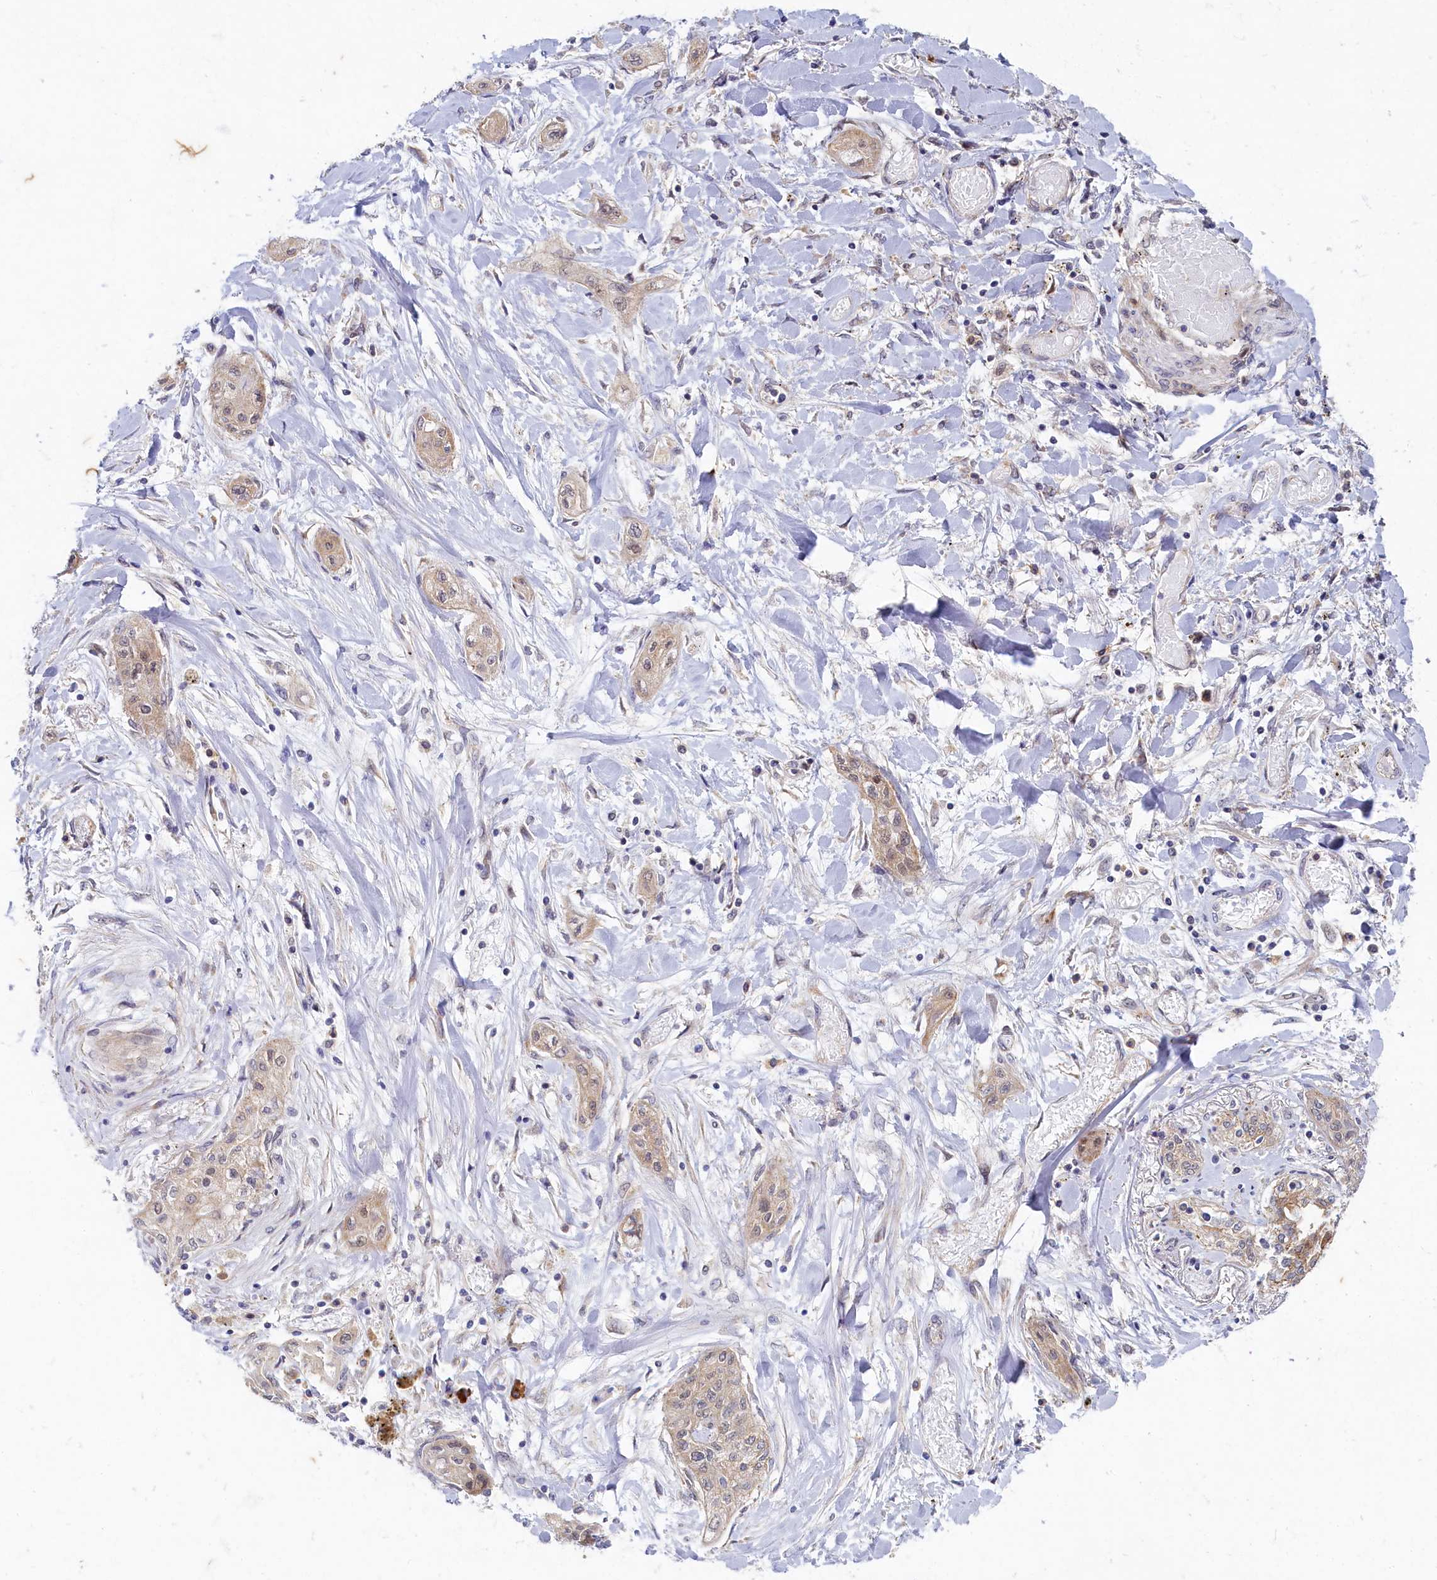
{"staining": {"intensity": "negative", "quantity": "none", "location": "none"}, "tissue": "lung cancer", "cell_type": "Tumor cells", "image_type": "cancer", "snomed": [{"axis": "morphology", "description": "Squamous cell carcinoma, NOS"}, {"axis": "topography", "description": "Lung"}], "caption": "This is an IHC photomicrograph of human lung cancer (squamous cell carcinoma). There is no staining in tumor cells.", "gene": "WDR59", "patient": {"sex": "female", "age": 47}}